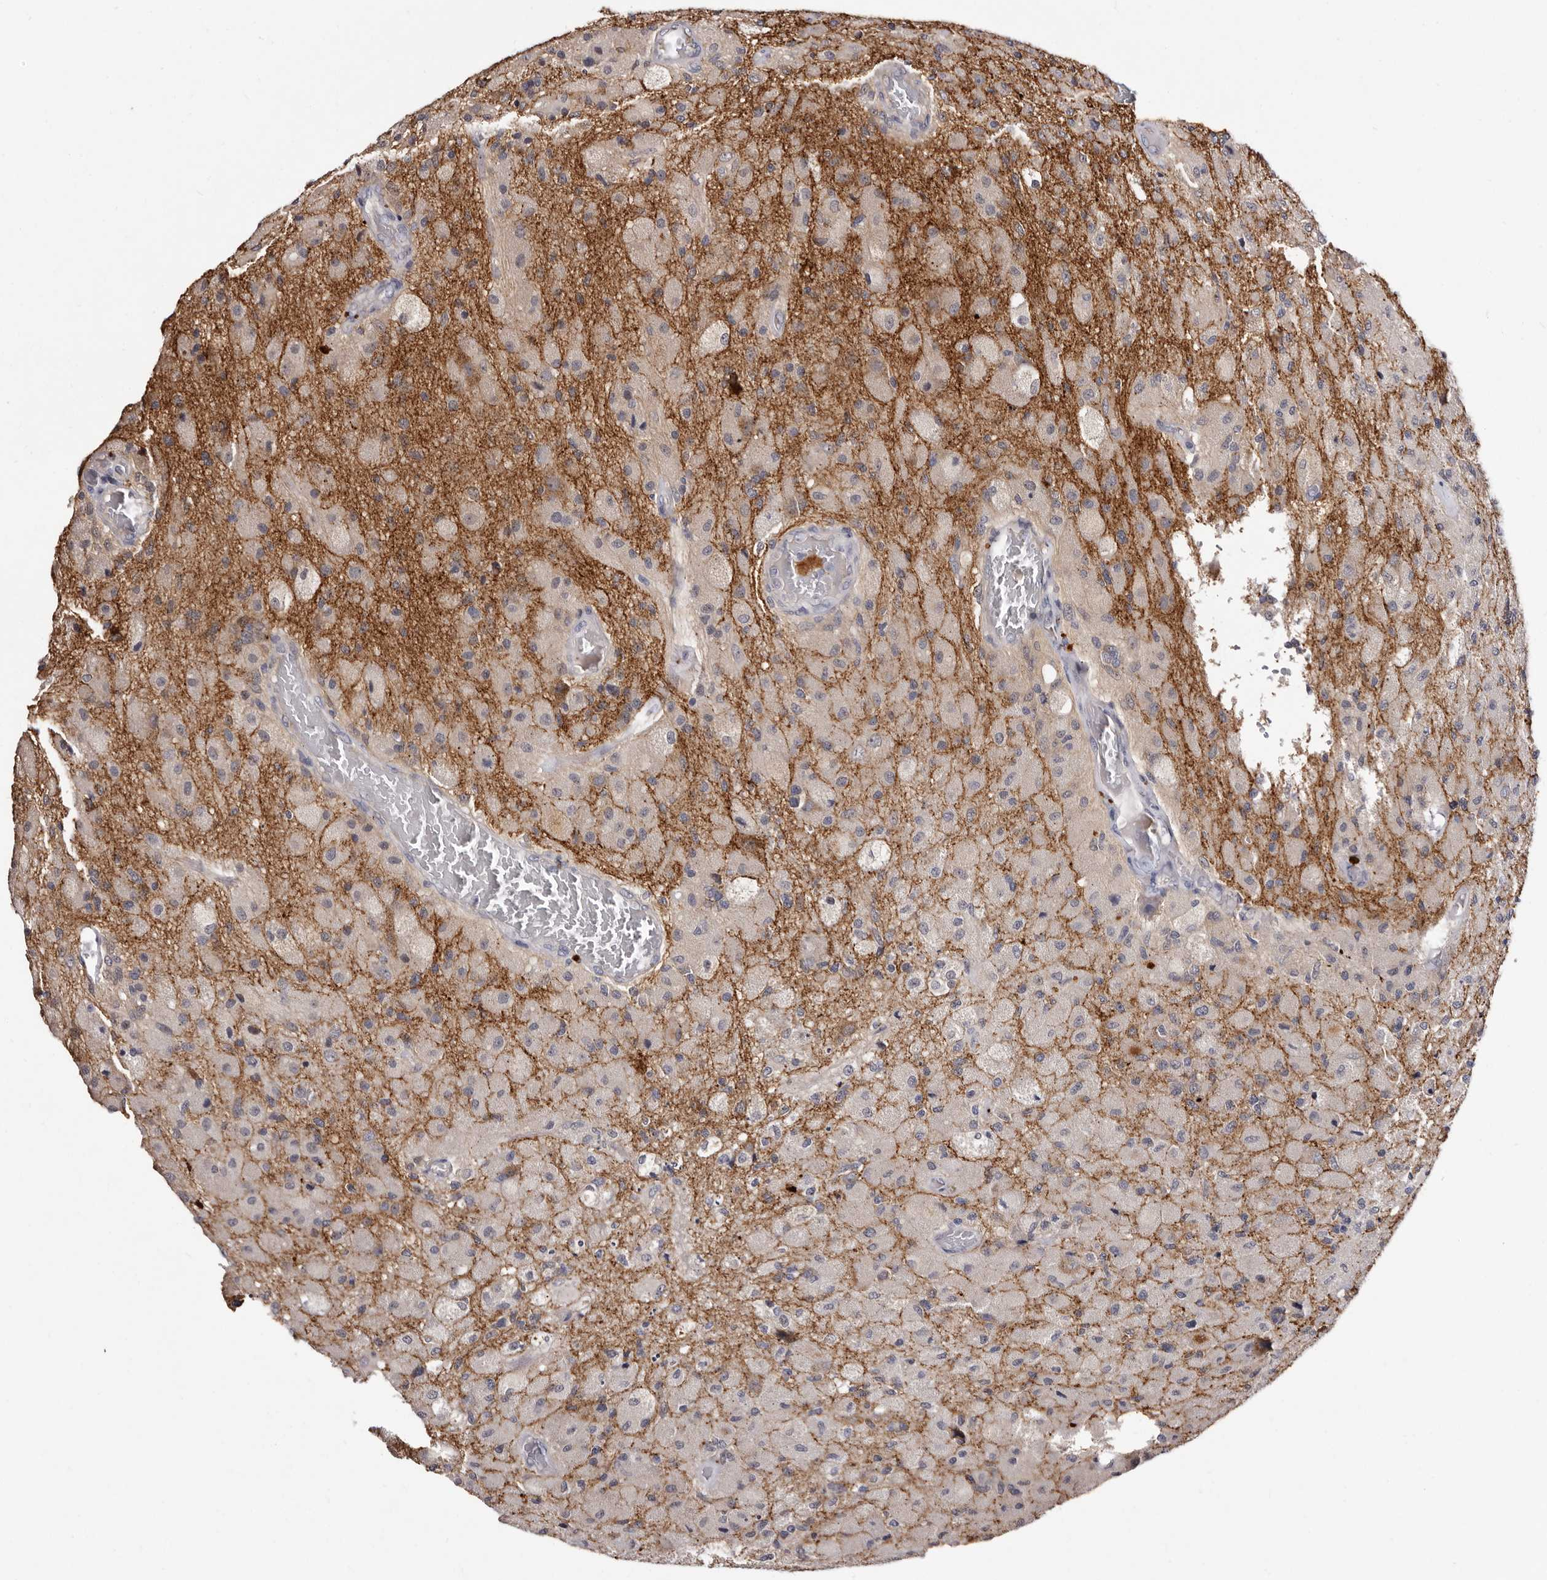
{"staining": {"intensity": "negative", "quantity": "none", "location": "none"}, "tissue": "glioma", "cell_type": "Tumor cells", "image_type": "cancer", "snomed": [{"axis": "morphology", "description": "Normal tissue, NOS"}, {"axis": "morphology", "description": "Glioma, malignant, High grade"}, {"axis": "topography", "description": "Cerebral cortex"}], "caption": "The immunohistochemistry (IHC) micrograph has no significant positivity in tumor cells of glioma tissue.", "gene": "LANCL2", "patient": {"sex": "male", "age": 77}}